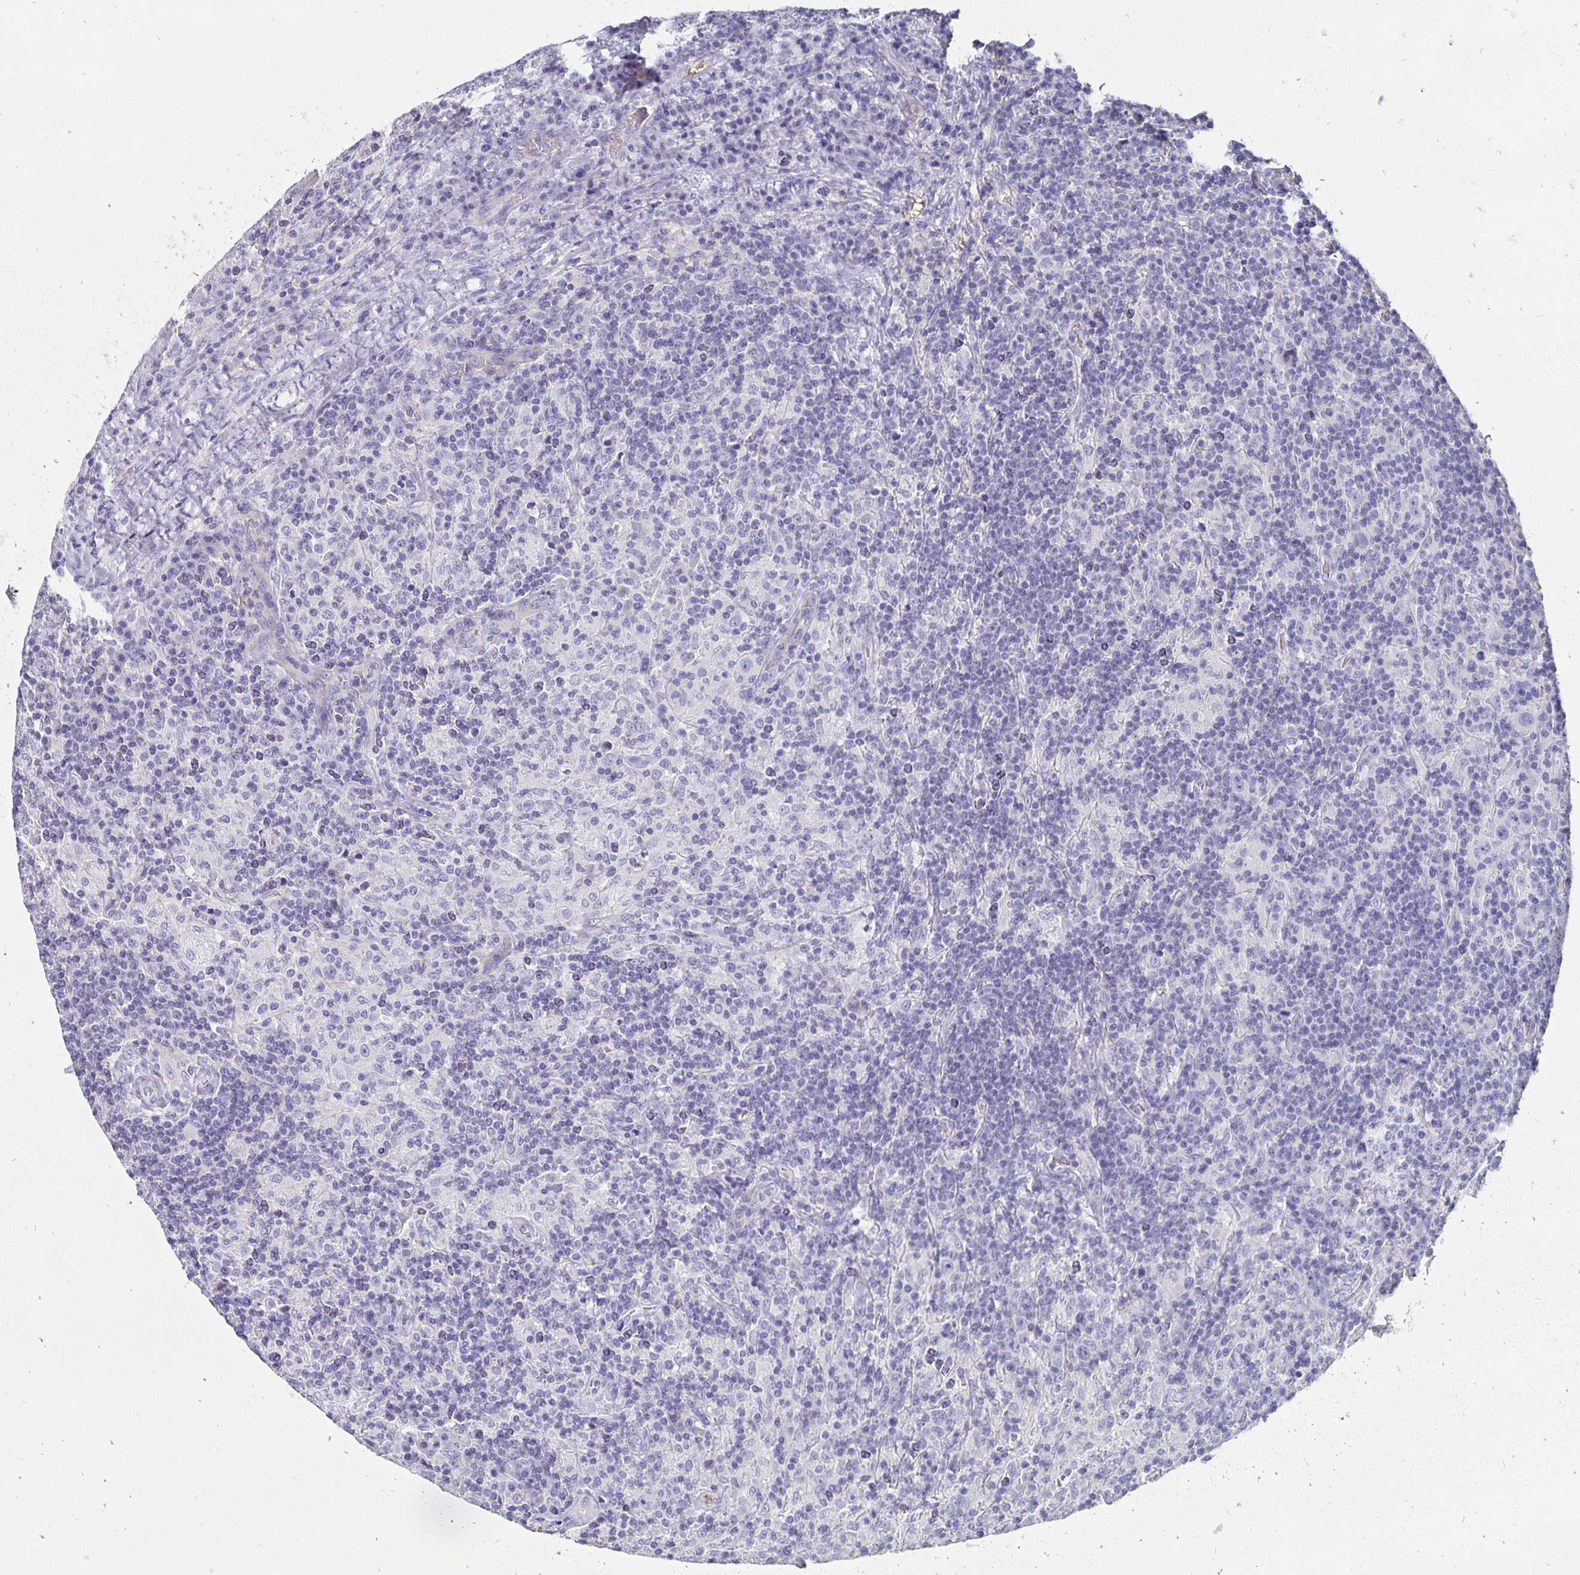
{"staining": {"intensity": "negative", "quantity": "none", "location": "none"}, "tissue": "lymphoma", "cell_type": "Tumor cells", "image_type": "cancer", "snomed": [{"axis": "morphology", "description": "Hodgkin's disease, NOS"}, {"axis": "topography", "description": "Lymph node"}], "caption": "A photomicrograph of human lymphoma is negative for staining in tumor cells. Nuclei are stained in blue.", "gene": "APOB", "patient": {"sex": "male", "age": 70}}